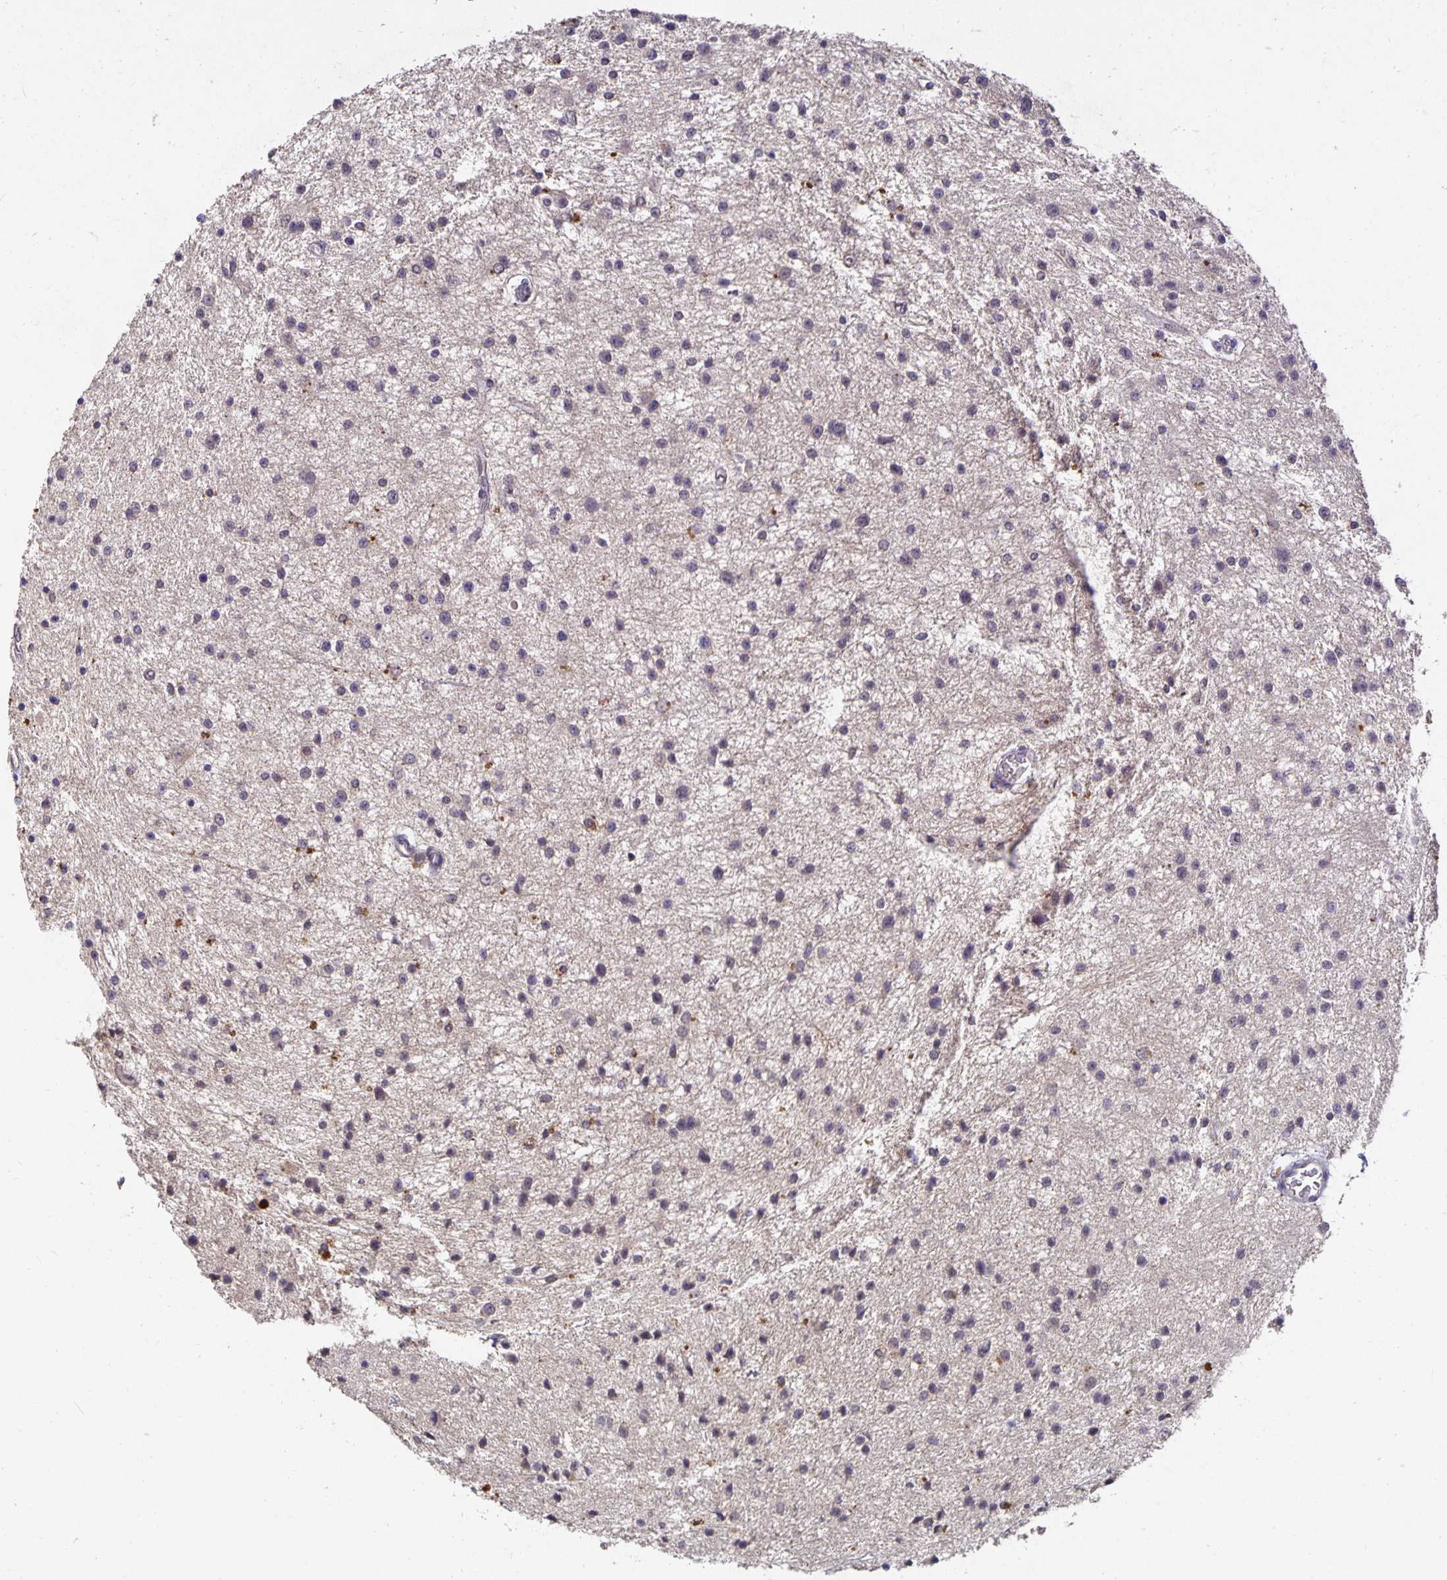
{"staining": {"intensity": "negative", "quantity": "none", "location": "none"}, "tissue": "glioma", "cell_type": "Tumor cells", "image_type": "cancer", "snomed": [{"axis": "morphology", "description": "Glioma, malignant, Low grade"}, {"axis": "topography", "description": "Brain"}], "caption": "IHC image of neoplastic tissue: glioma stained with DAB demonstrates no significant protein staining in tumor cells. (DAB IHC, high magnification).", "gene": "HEPN1", "patient": {"sex": "male", "age": 43}}